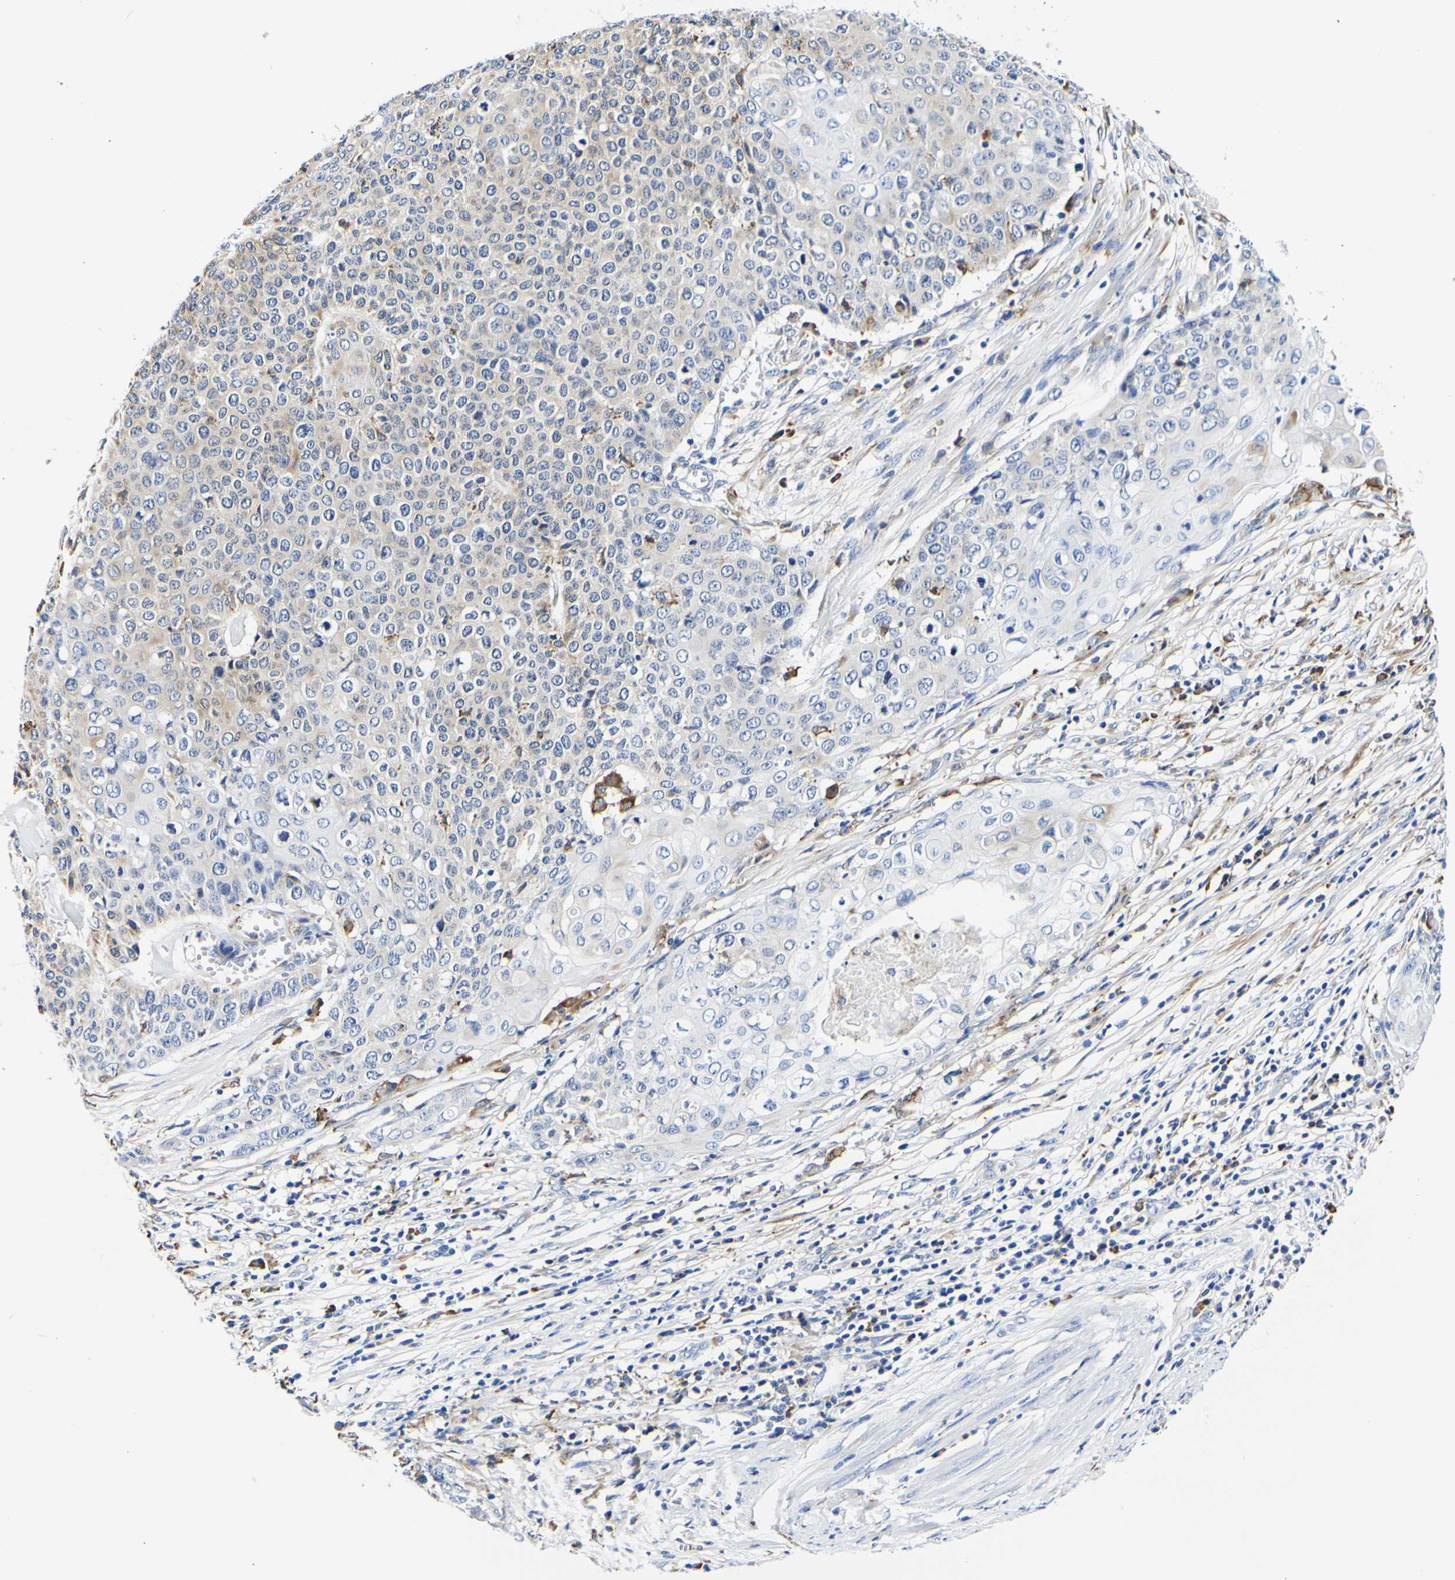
{"staining": {"intensity": "weak", "quantity": "<25%", "location": "cytoplasmic/membranous"}, "tissue": "cervical cancer", "cell_type": "Tumor cells", "image_type": "cancer", "snomed": [{"axis": "morphology", "description": "Squamous cell carcinoma, NOS"}, {"axis": "topography", "description": "Cervix"}], "caption": "An immunohistochemistry (IHC) image of cervical squamous cell carcinoma is shown. There is no staining in tumor cells of cervical squamous cell carcinoma.", "gene": "P4HB", "patient": {"sex": "female", "age": 39}}